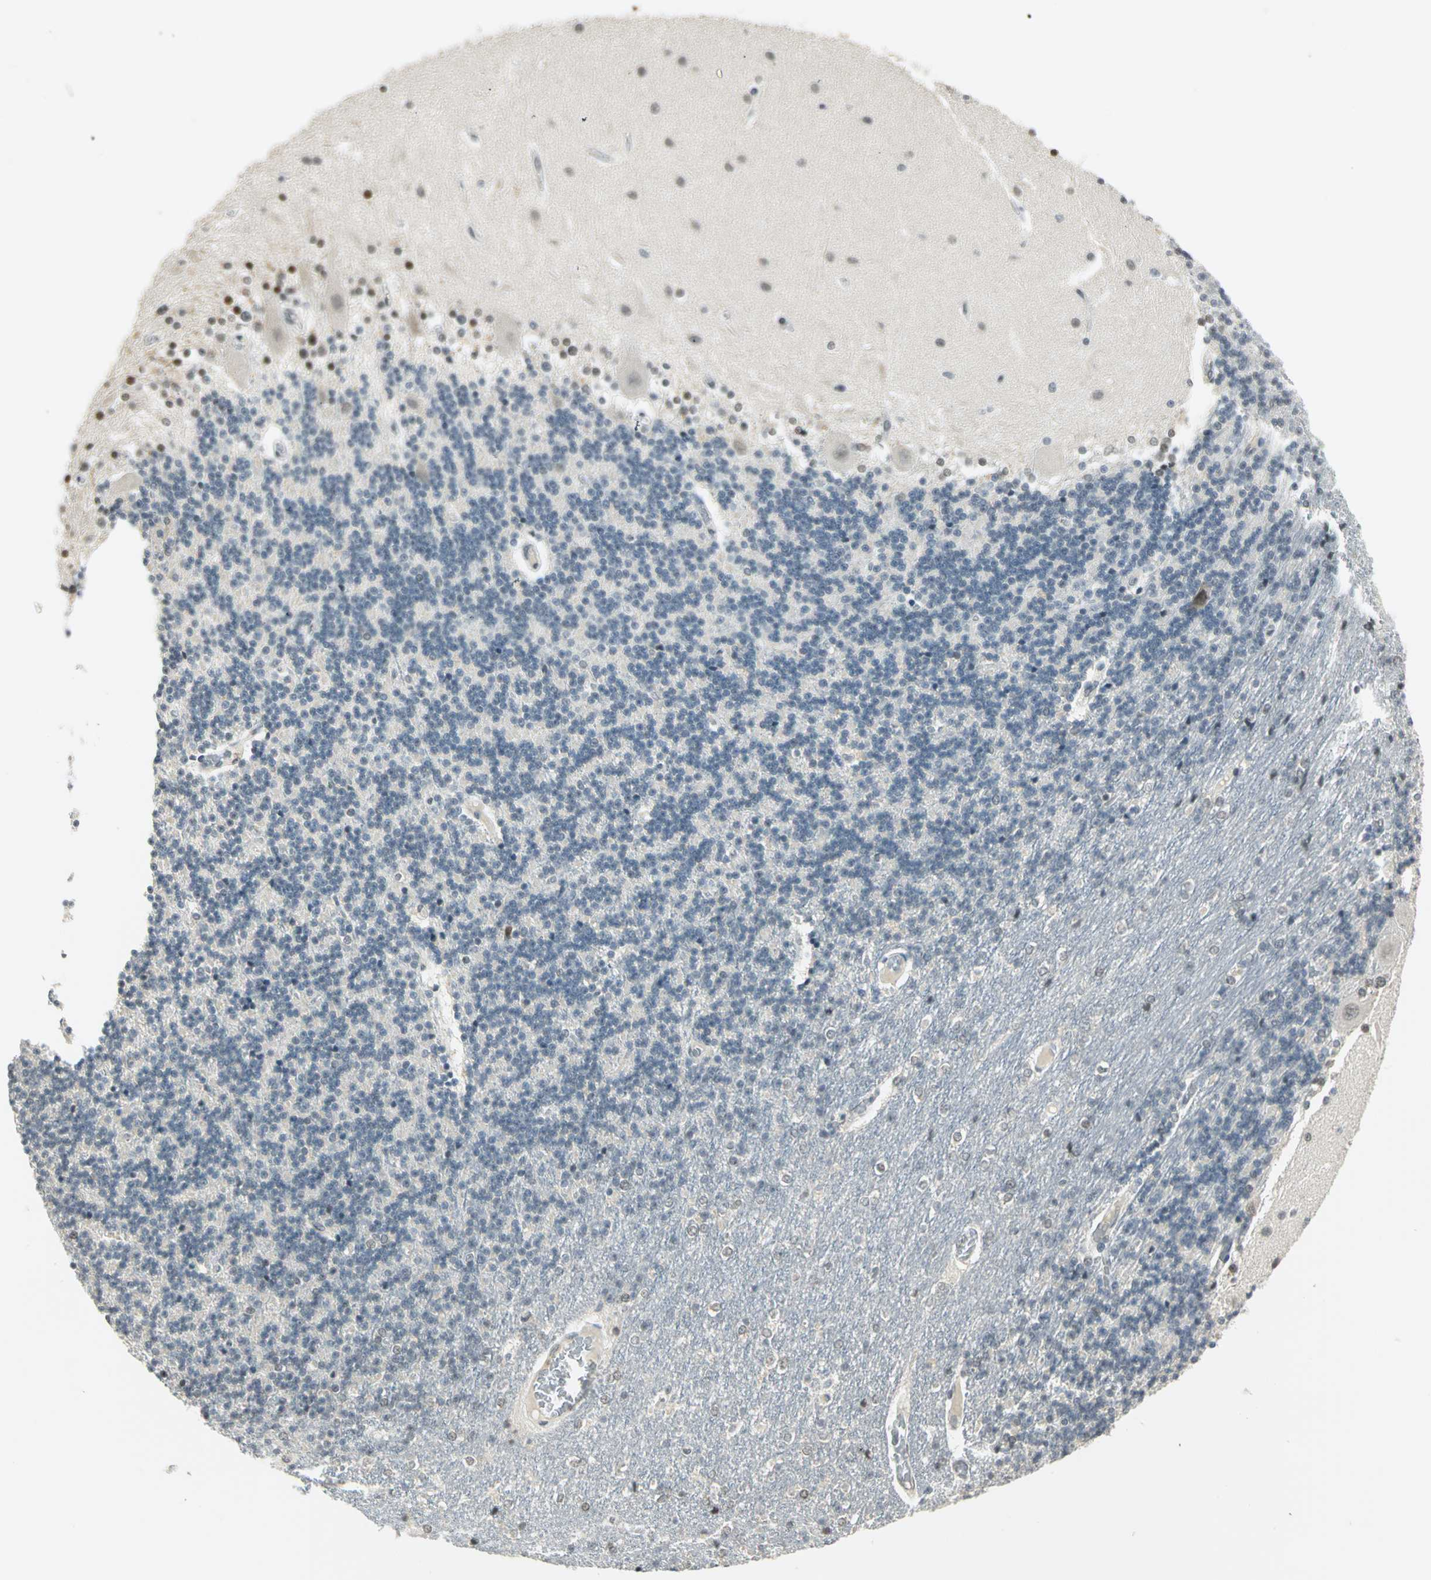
{"staining": {"intensity": "weak", "quantity": "<25%", "location": "nuclear"}, "tissue": "cerebellum", "cell_type": "Cells in granular layer", "image_type": "normal", "snomed": [{"axis": "morphology", "description": "Normal tissue, NOS"}, {"axis": "topography", "description": "Cerebellum"}], "caption": "Immunohistochemistry photomicrograph of unremarkable cerebellum: human cerebellum stained with DAB (3,3'-diaminobenzidine) demonstrates no significant protein staining in cells in granular layer. The staining was performed using DAB to visualize the protein expression in brown, while the nuclei were stained in blue with hematoxylin (Magnification: 20x).", "gene": "SMARCA5", "patient": {"sex": "female", "age": 54}}